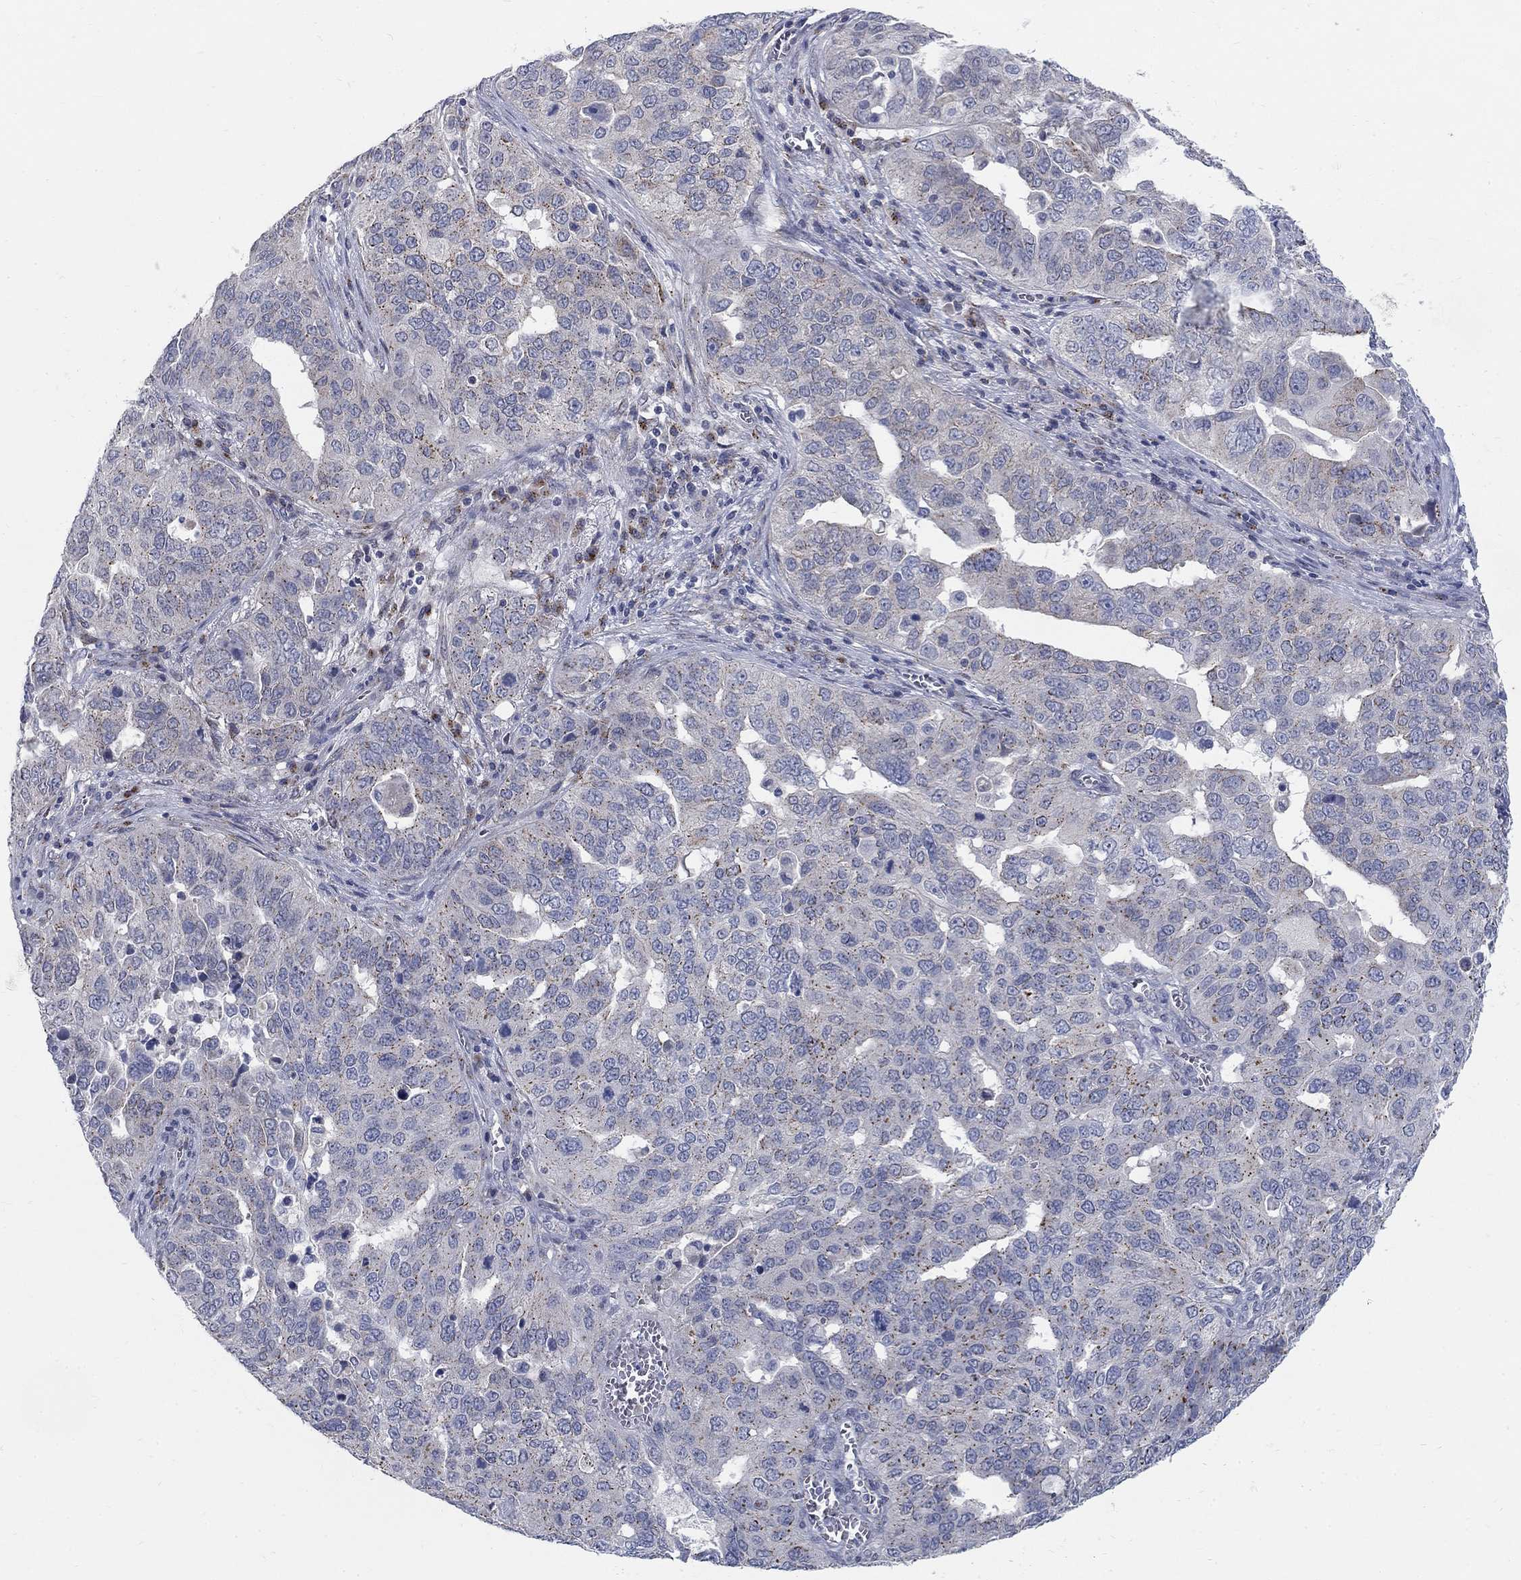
{"staining": {"intensity": "weak", "quantity": "<25%", "location": "cytoplasmic/membranous"}, "tissue": "ovarian cancer", "cell_type": "Tumor cells", "image_type": "cancer", "snomed": [{"axis": "morphology", "description": "Carcinoma, endometroid"}, {"axis": "topography", "description": "Soft tissue"}, {"axis": "topography", "description": "Ovary"}], "caption": "A photomicrograph of human ovarian cancer (endometroid carcinoma) is negative for staining in tumor cells.", "gene": "PANK3", "patient": {"sex": "female", "age": 52}}